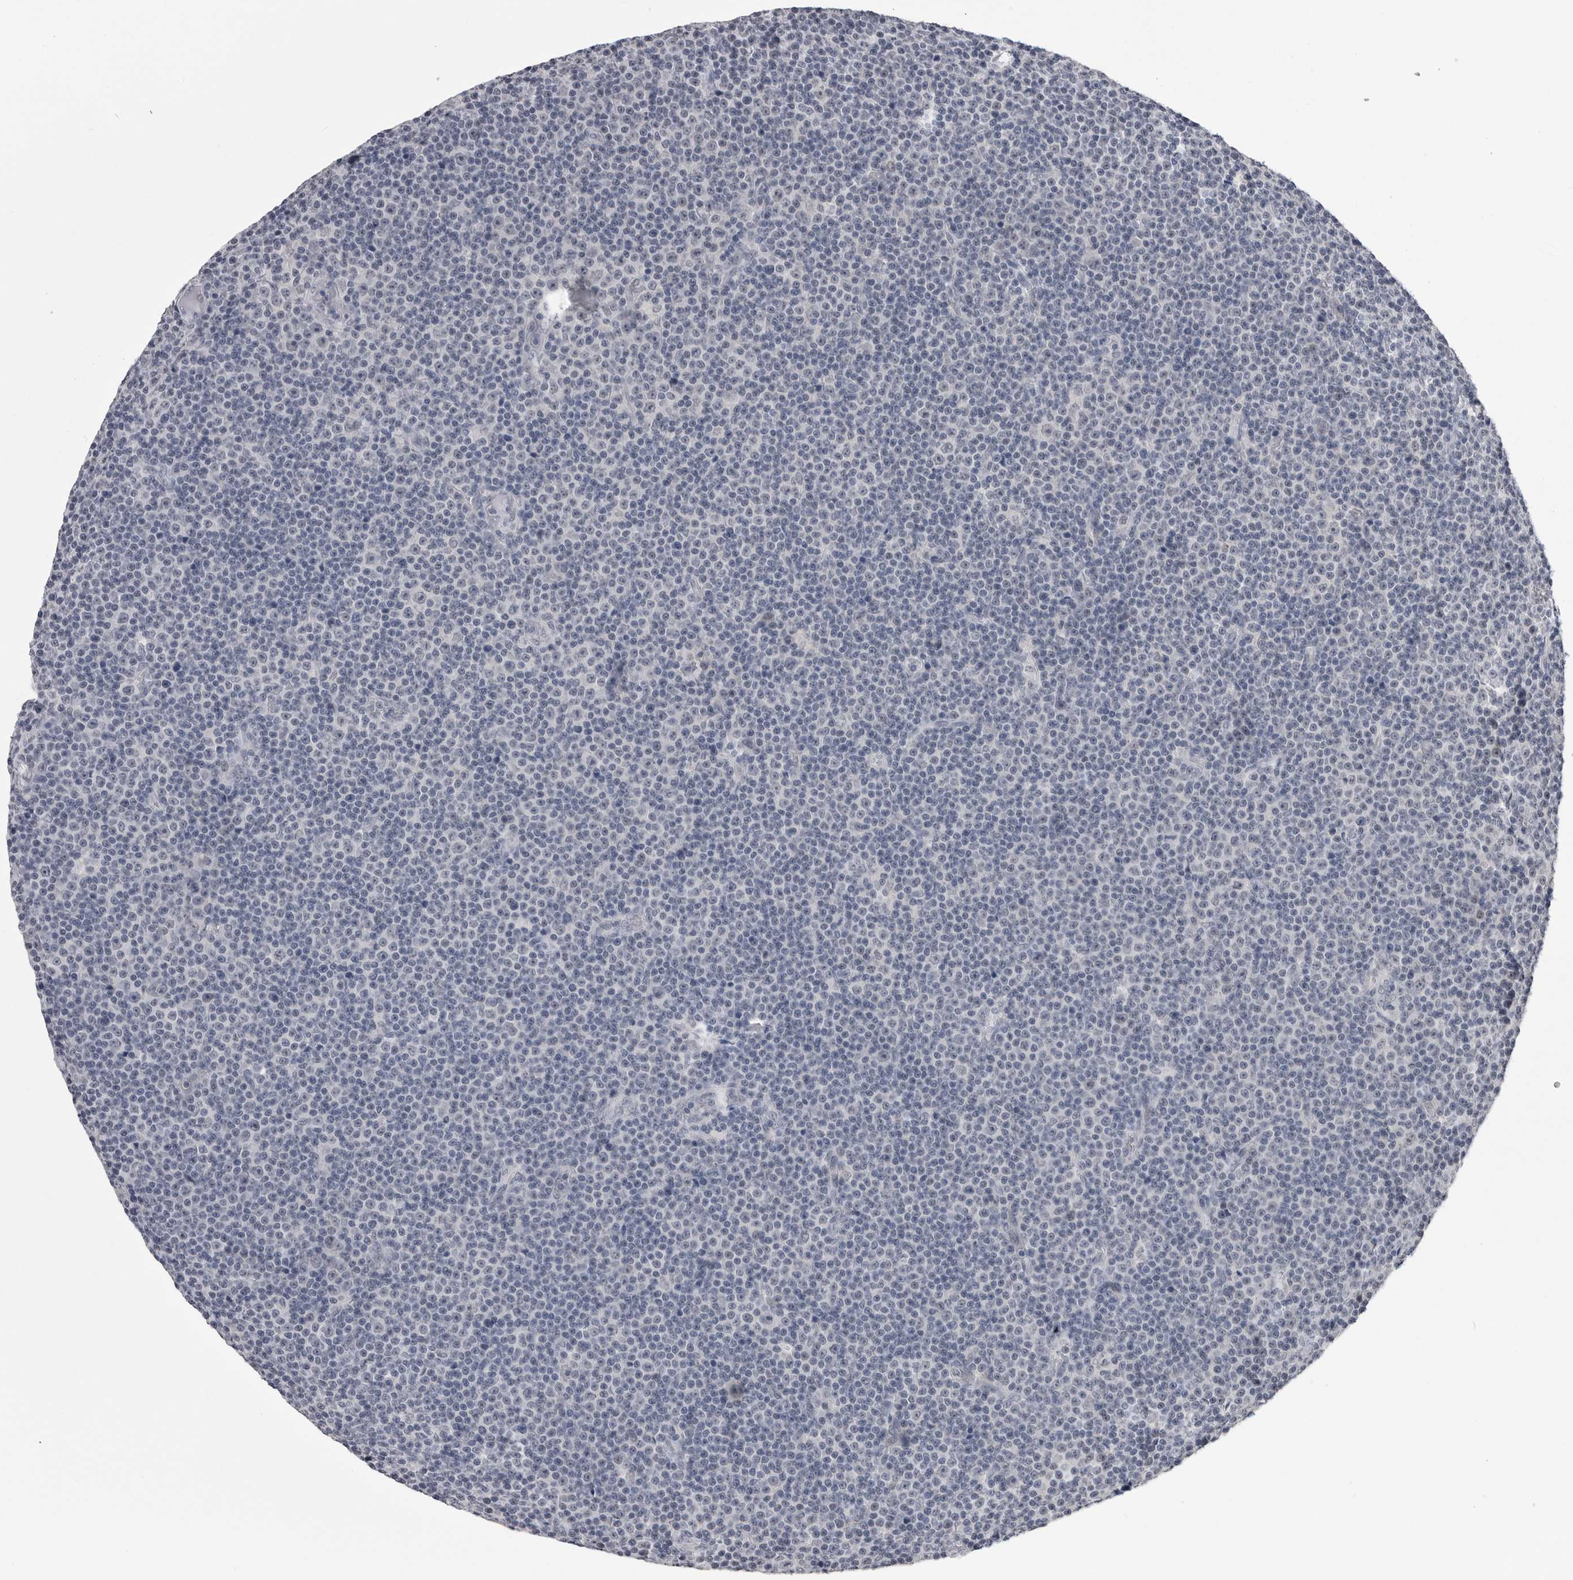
{"staining": {"intensity": "negative", "quantity": "none", "location": "none"}, "tissue": "lymphoma", "cell_type": "Tumor cells", "image_type": "cancer", "snomed": [{"axis": "morphology", "description": "Malignant lymphoma, non-Hodgkin's type, Low grade"}, {"axis": "topography", "description": "Lymph node"}], "caption": "This is an immunohistochemistry (IHC) photomicrograph of human malignant lymphoma, non-Hodgkin's type (low-grade). There is no staining in tumor cells.", "gene": "DLG2", "patient": {"sex": "female", "age": 67}}